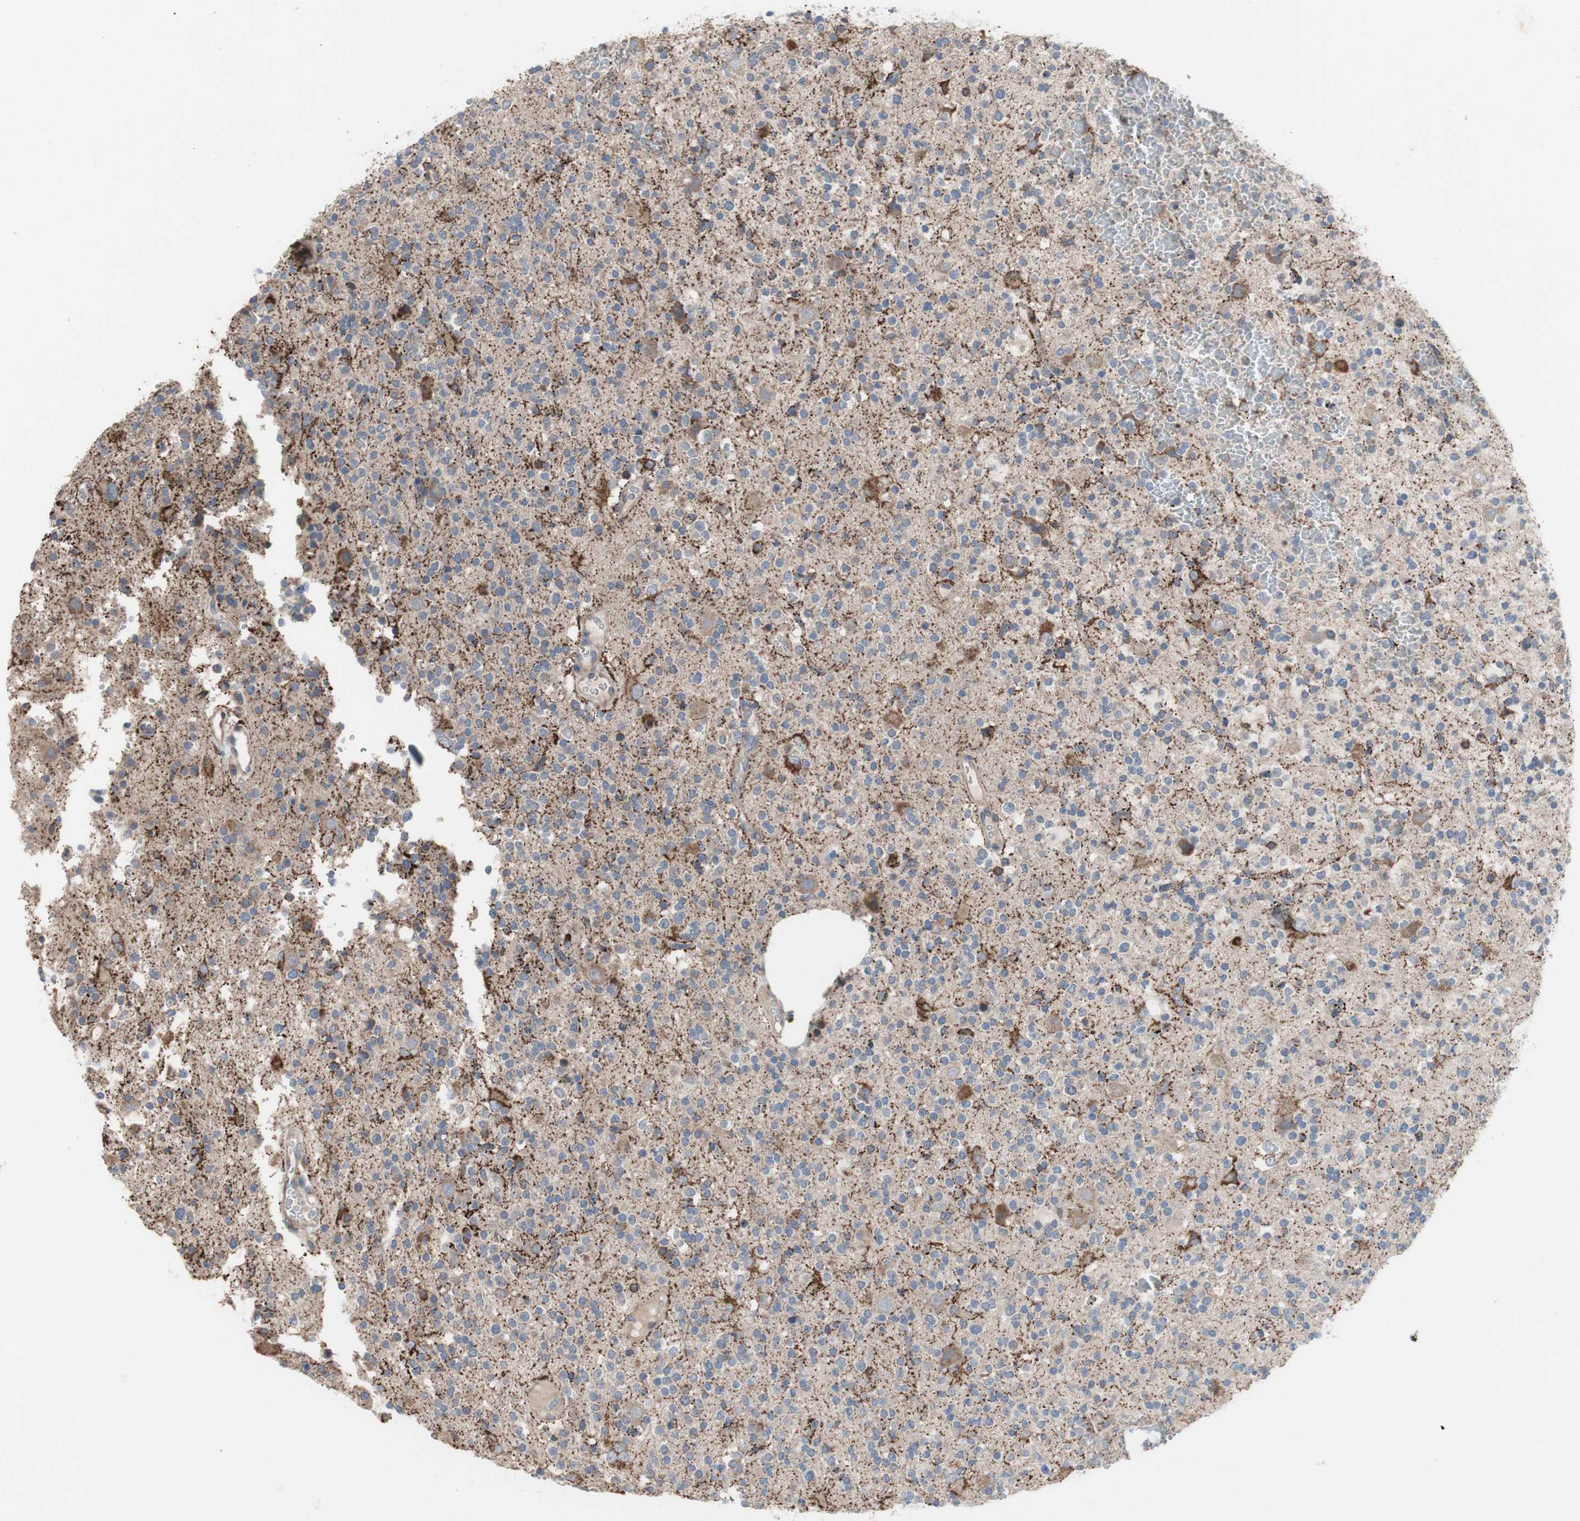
{"staining": {"intensity": "negative", "quantity": "none", "location": "none"}, "tissue": "glioma", "cell_type": "Tumor cells", "image_type": "cancer", "snomed": [{"axis": "morphology", "description": "Glioma, malignant, High grade"}, {"axis": "topography", "description": "Brain"}], "caption": "Tumor cells show no significant protein expression in glioma.", "gene": "TTC14", "patient": {"sex": "male", "age": 47}}